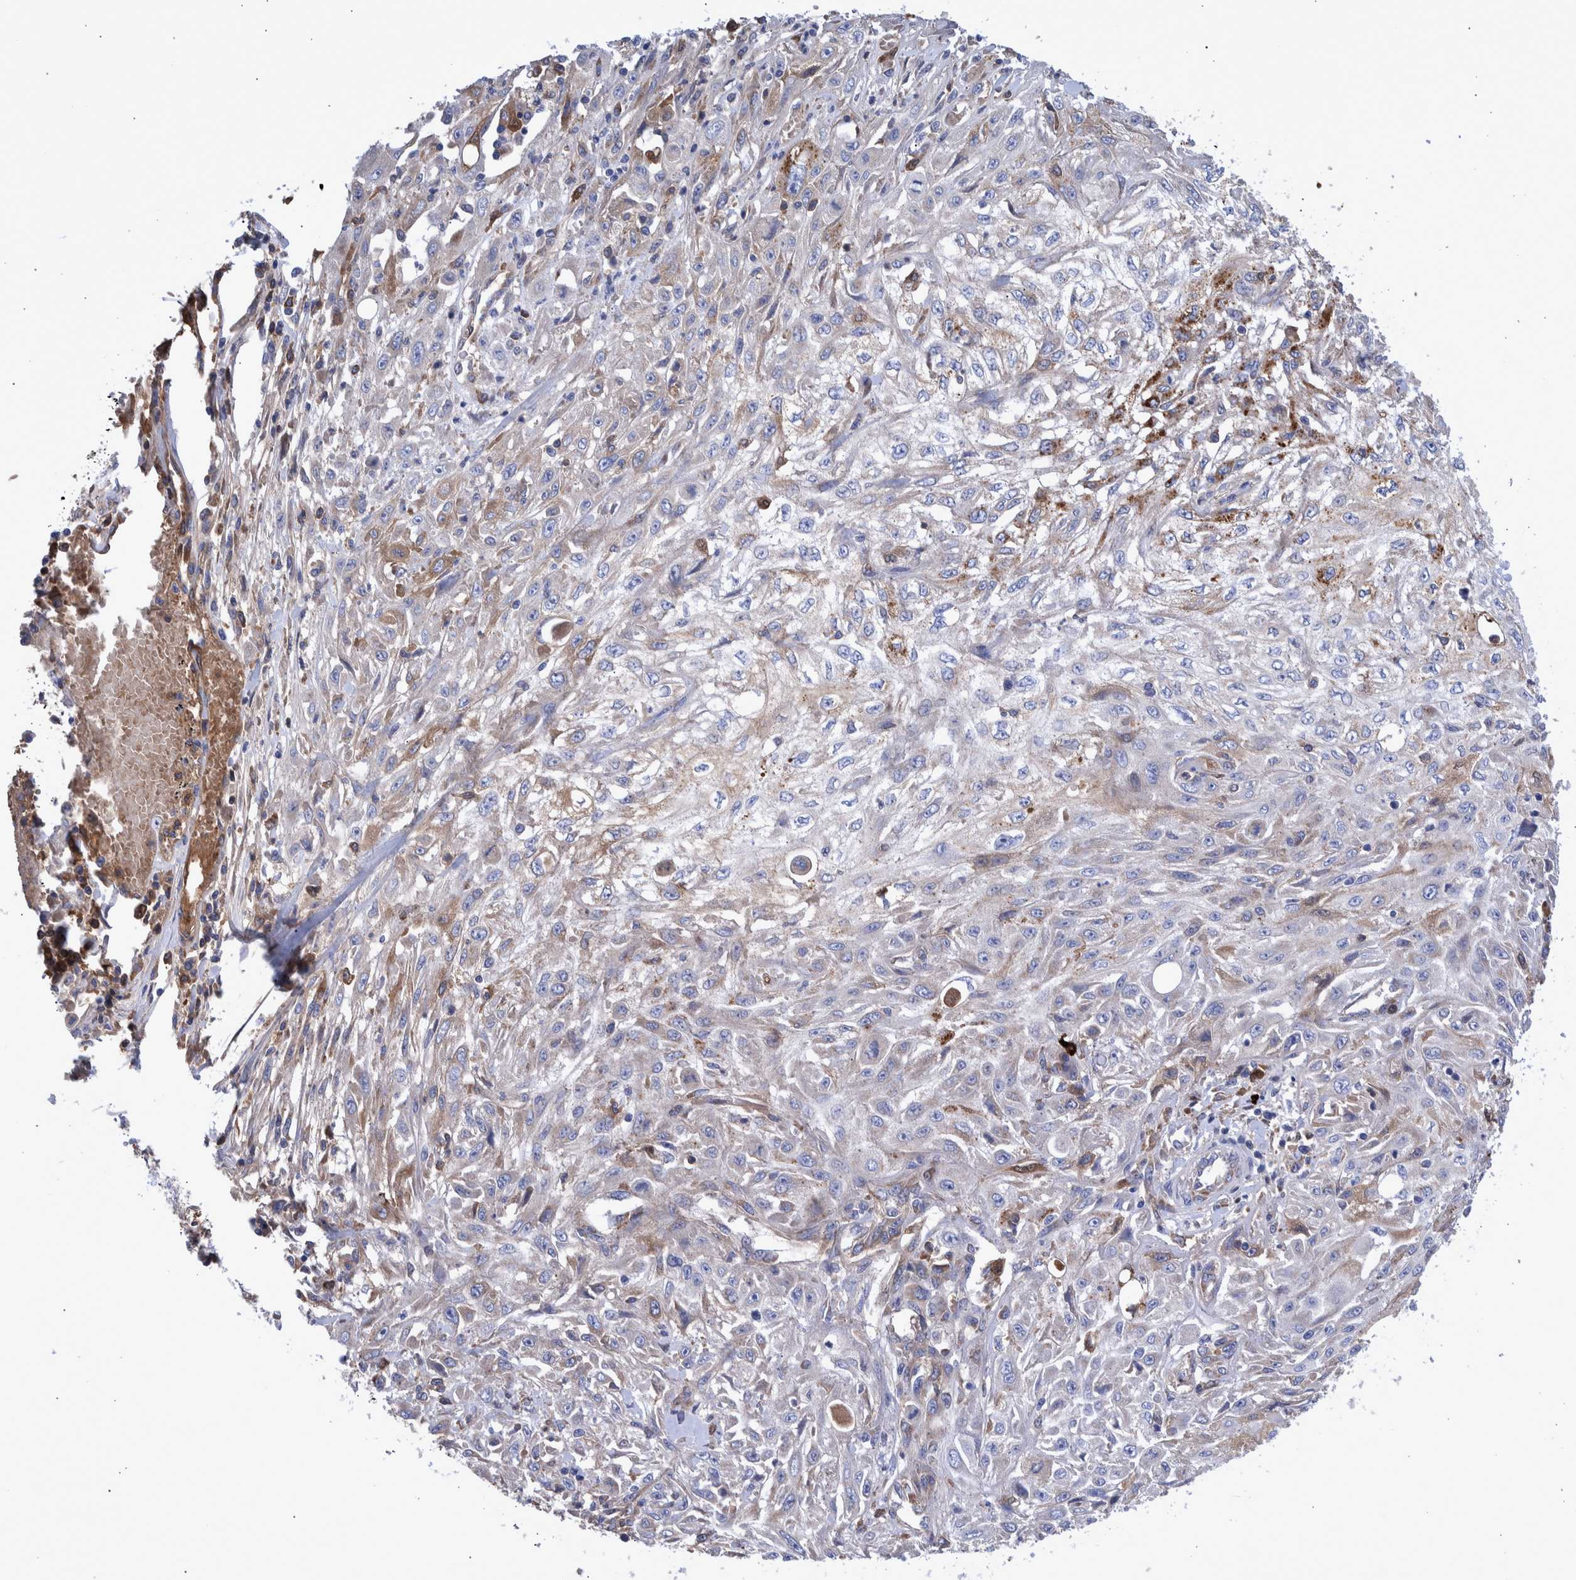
{"staining": {"intensity": "weak", "quantity": "<25%", "location": "cytoplasmic/membranous"}, "tissue": "skin cancer", "cell_type": "Tumor cells", "image_type": "cancer", "snomed": [{"axis": "morphology", "description": "Squamous cell carcinoma, NOS"}, {"axis": "morphology", "description": "Squamous cell carcinoma, metastatic, NOS"}, {"axis": "topography", "description": "Skin"}, {"axis": "topography", "description": "Lymph node"}], "caption": "DAB immunohistochemical staining of human skin cancer demonstrates no significant expression in tumor cells. Nuclei are stained in blue.", "gene": "DLL4", "patient": {"sex": "male", "age": 75}}